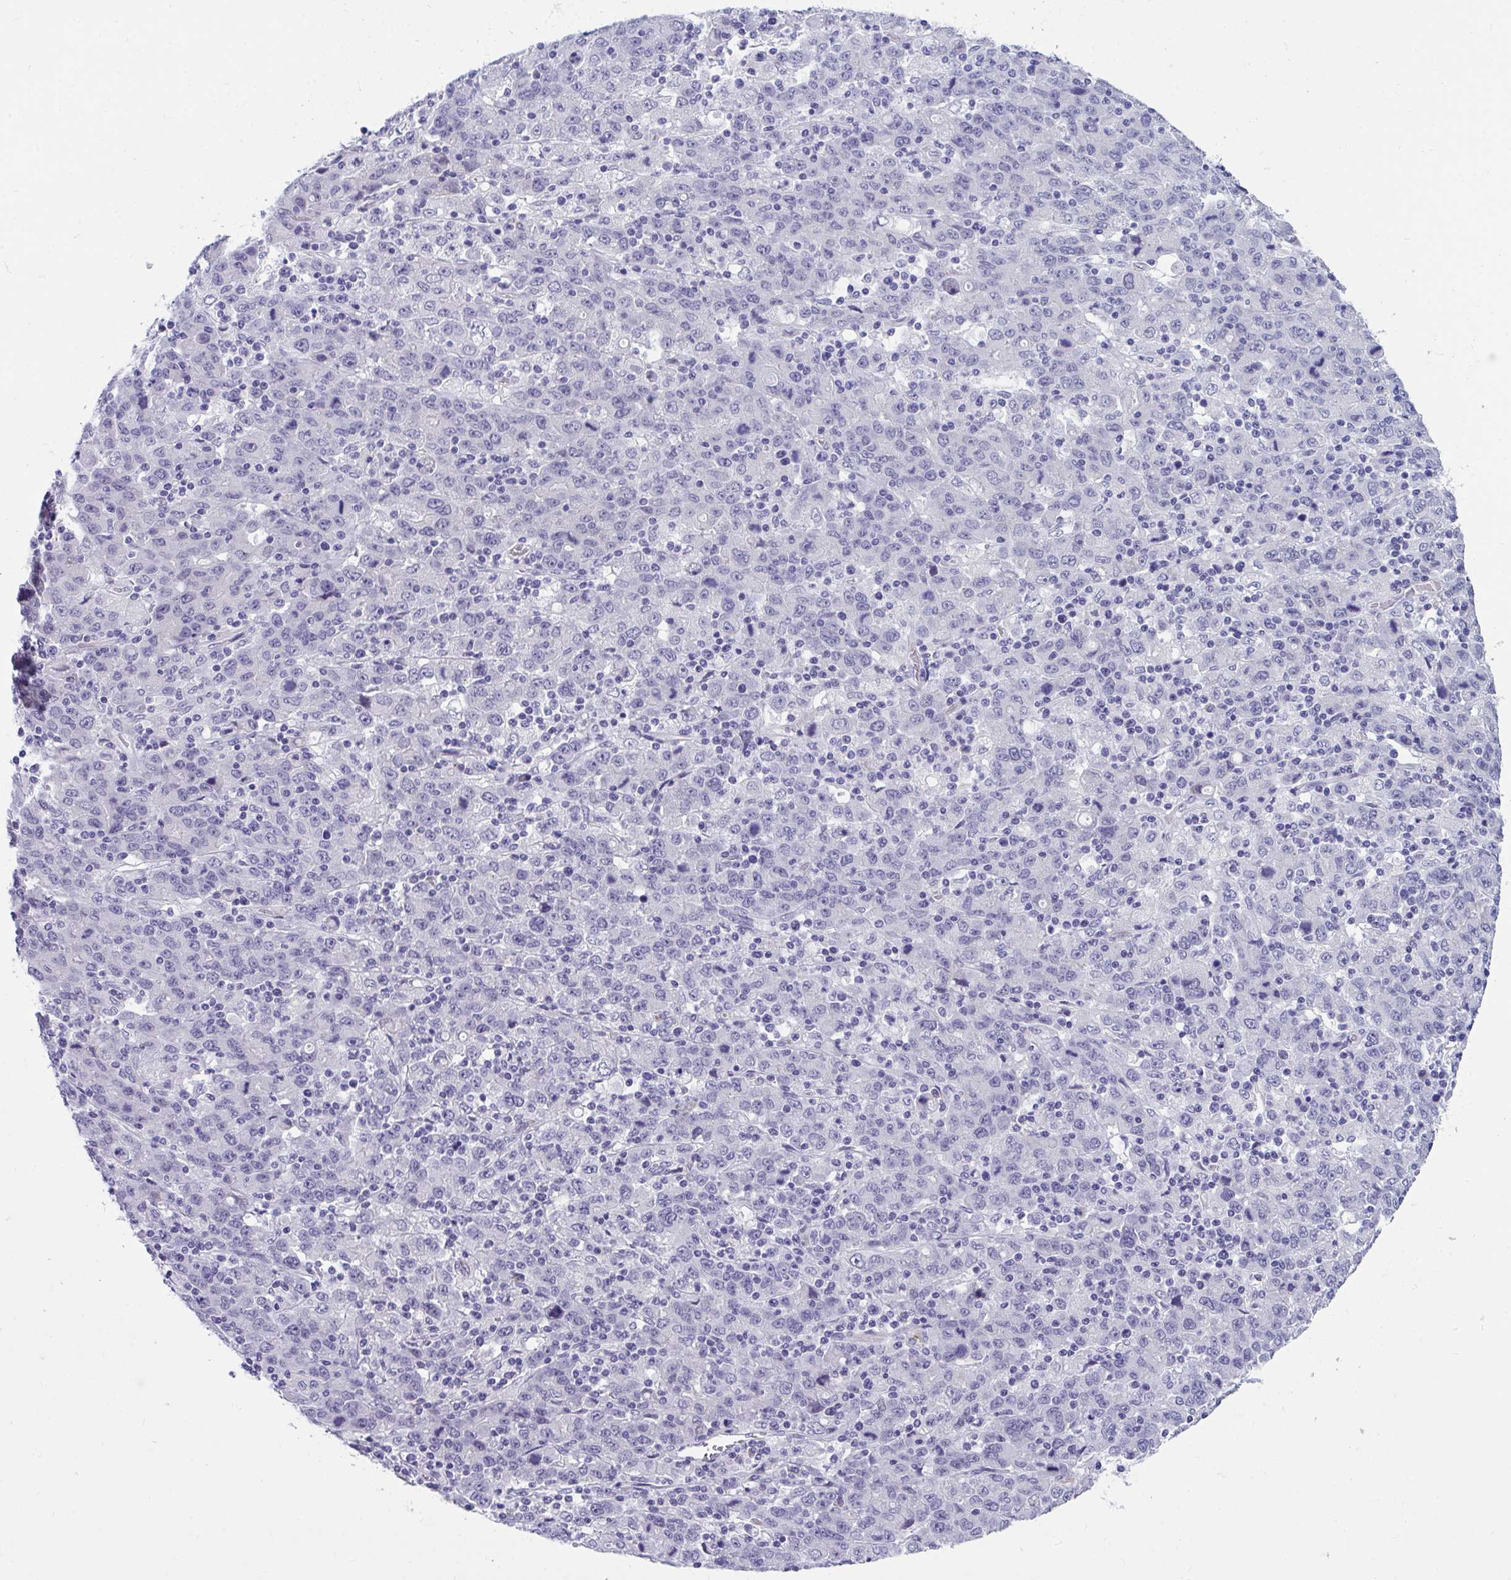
{"staining": {"intensity": "negative", "quantity": "none", "location": "none"}, "tissue": "stomach cancer", "cell_type": "Tumor cells", "image_type": "cancer", "snomed": [{"axis": "morphology", "description": "Adenocarcinoma, NOS"}, {"axis": "topography", "description": "Stomach, upper"}], "caption": "An immunohistochemistry (IHC) histopathology image of adenocarcinoma (stomach) is shown. There is no staining in tumor cells of adenocarcinoma (stomach).", "gene": "TSBP1", "patient": {"sex": "male", "age": 69}}